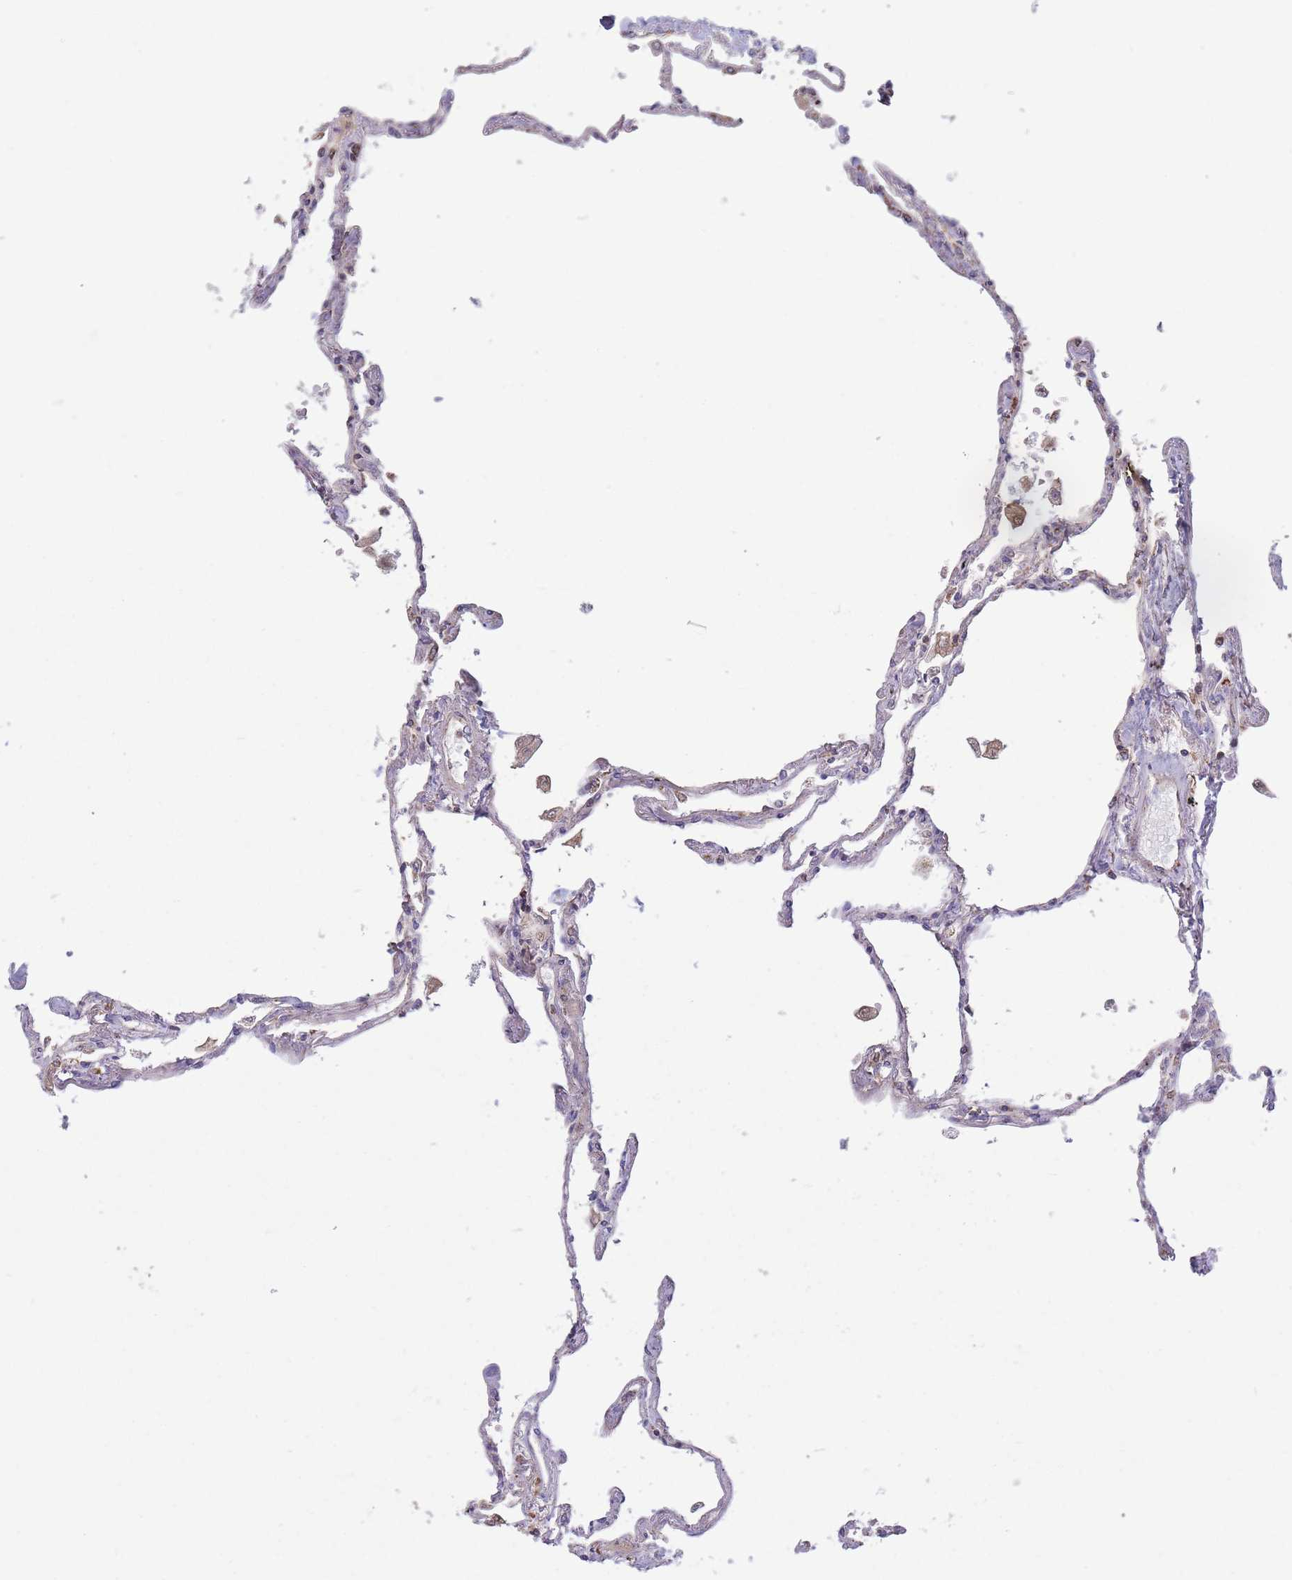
{"staining": {"intensity": "moderate", "quantity": "<25%", "location": "cytoplasmic/membranous"}, "tissue": "lung", "cell_type": "Alveolar cells", "image_type": "normal", "snomed": [{"axis": "morphology", "description": "Normal tissue, NOS"}, {"axis": "topography", "description": "Lung"}], "caption": "Alveolar cells reveal moderate cytoplasmic/membranous staining in about <25% of cells in unremarkable lung.", "gene": "KIF16B", "patient": {"sex": "female", "age": 67}}